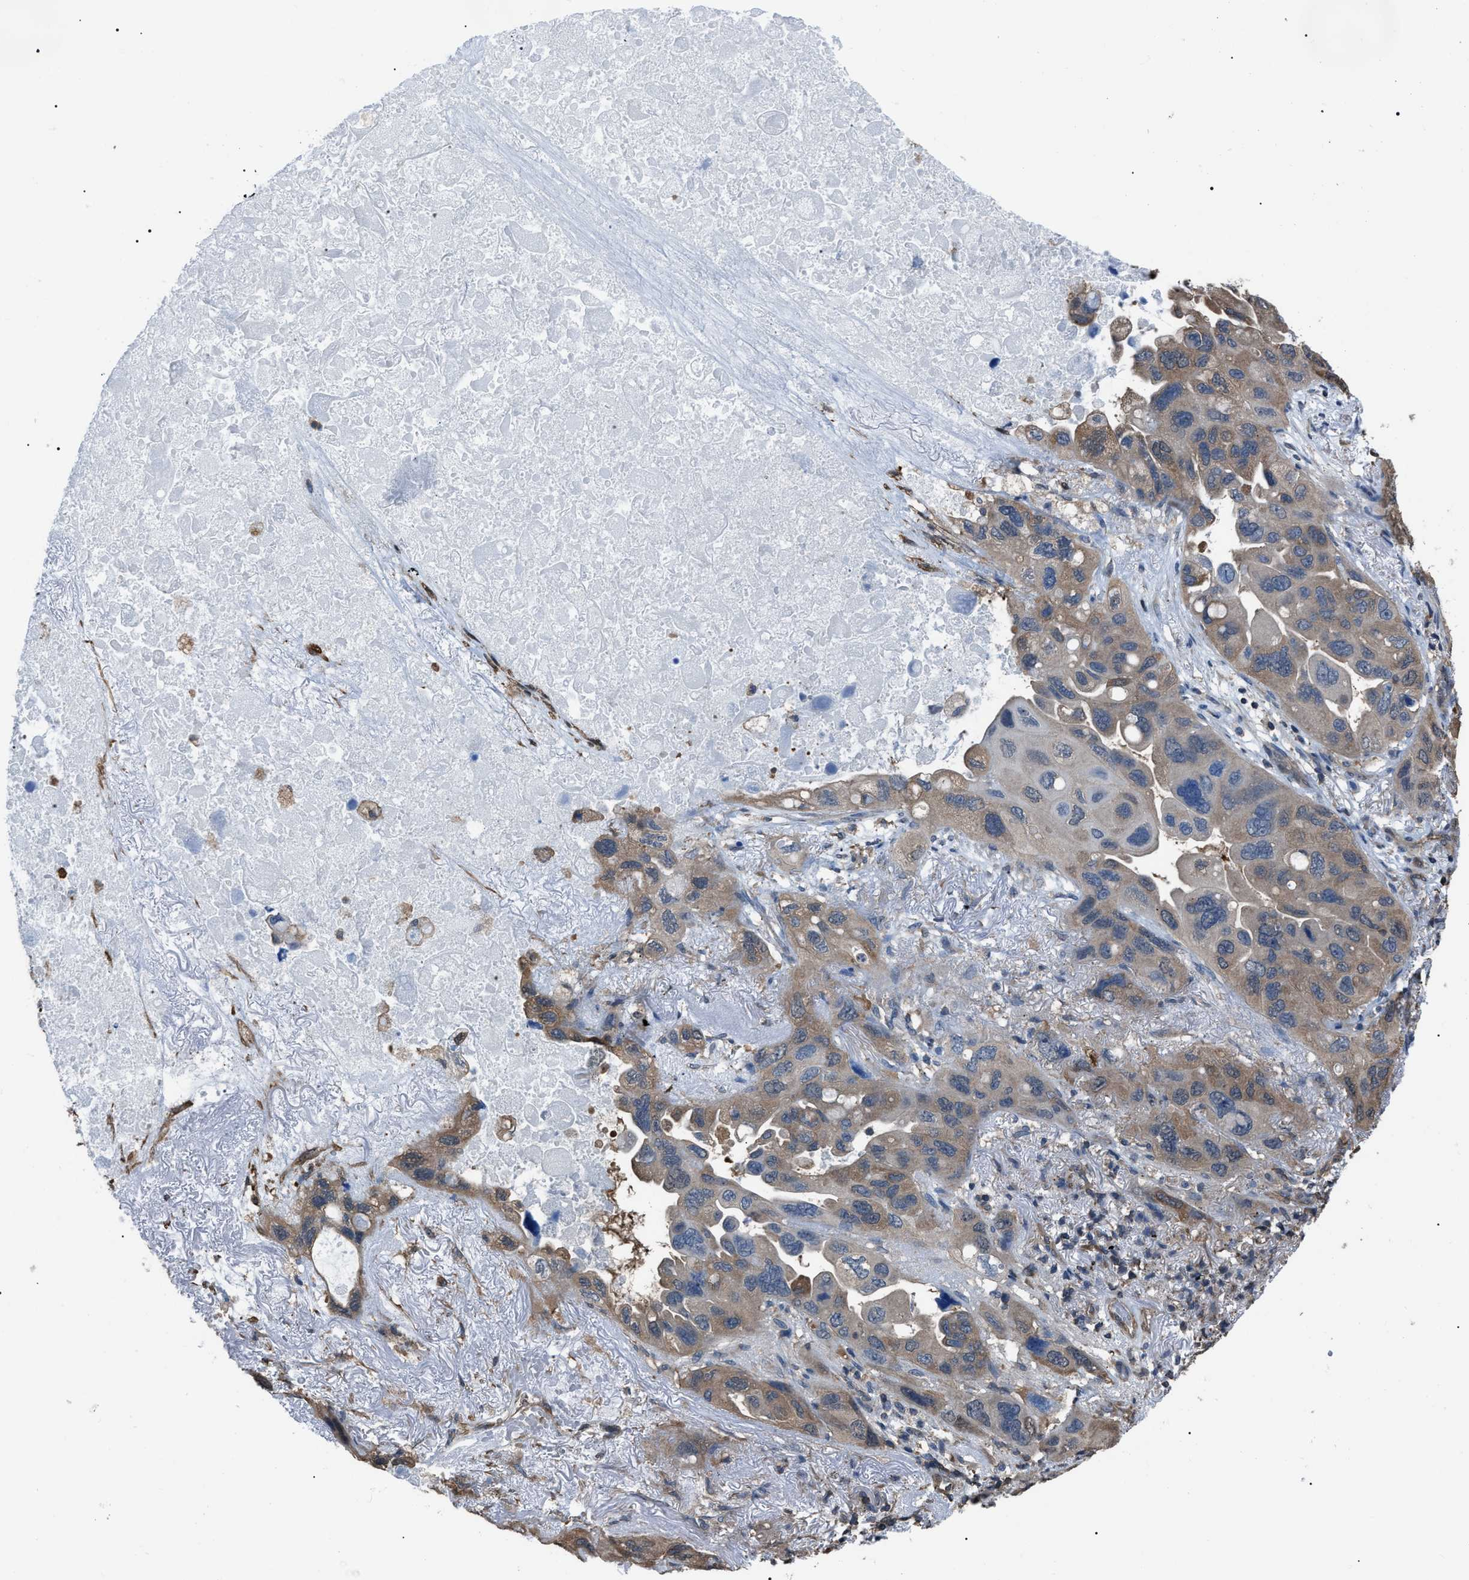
{"staining": {"intensity": "weak", "quantity": ">75%", "location": "cytoplasmic/membranous"}, "tissue": "lung cancer", "cell_type": "Tumor cells", "image_type": "cancer", "snomed": [{"axis": "morphology", "description": "Squamous cell carcinoma, NOS"}, {"axis": "topography", "description": "Lung"}], "caption": "Lung cancer (squamous cell carcinoma) stained with a protein marker exhibits weak staining in tumor cells.", "gene": "PDCD5", "patient": {"sex": "female", "age": 73}}